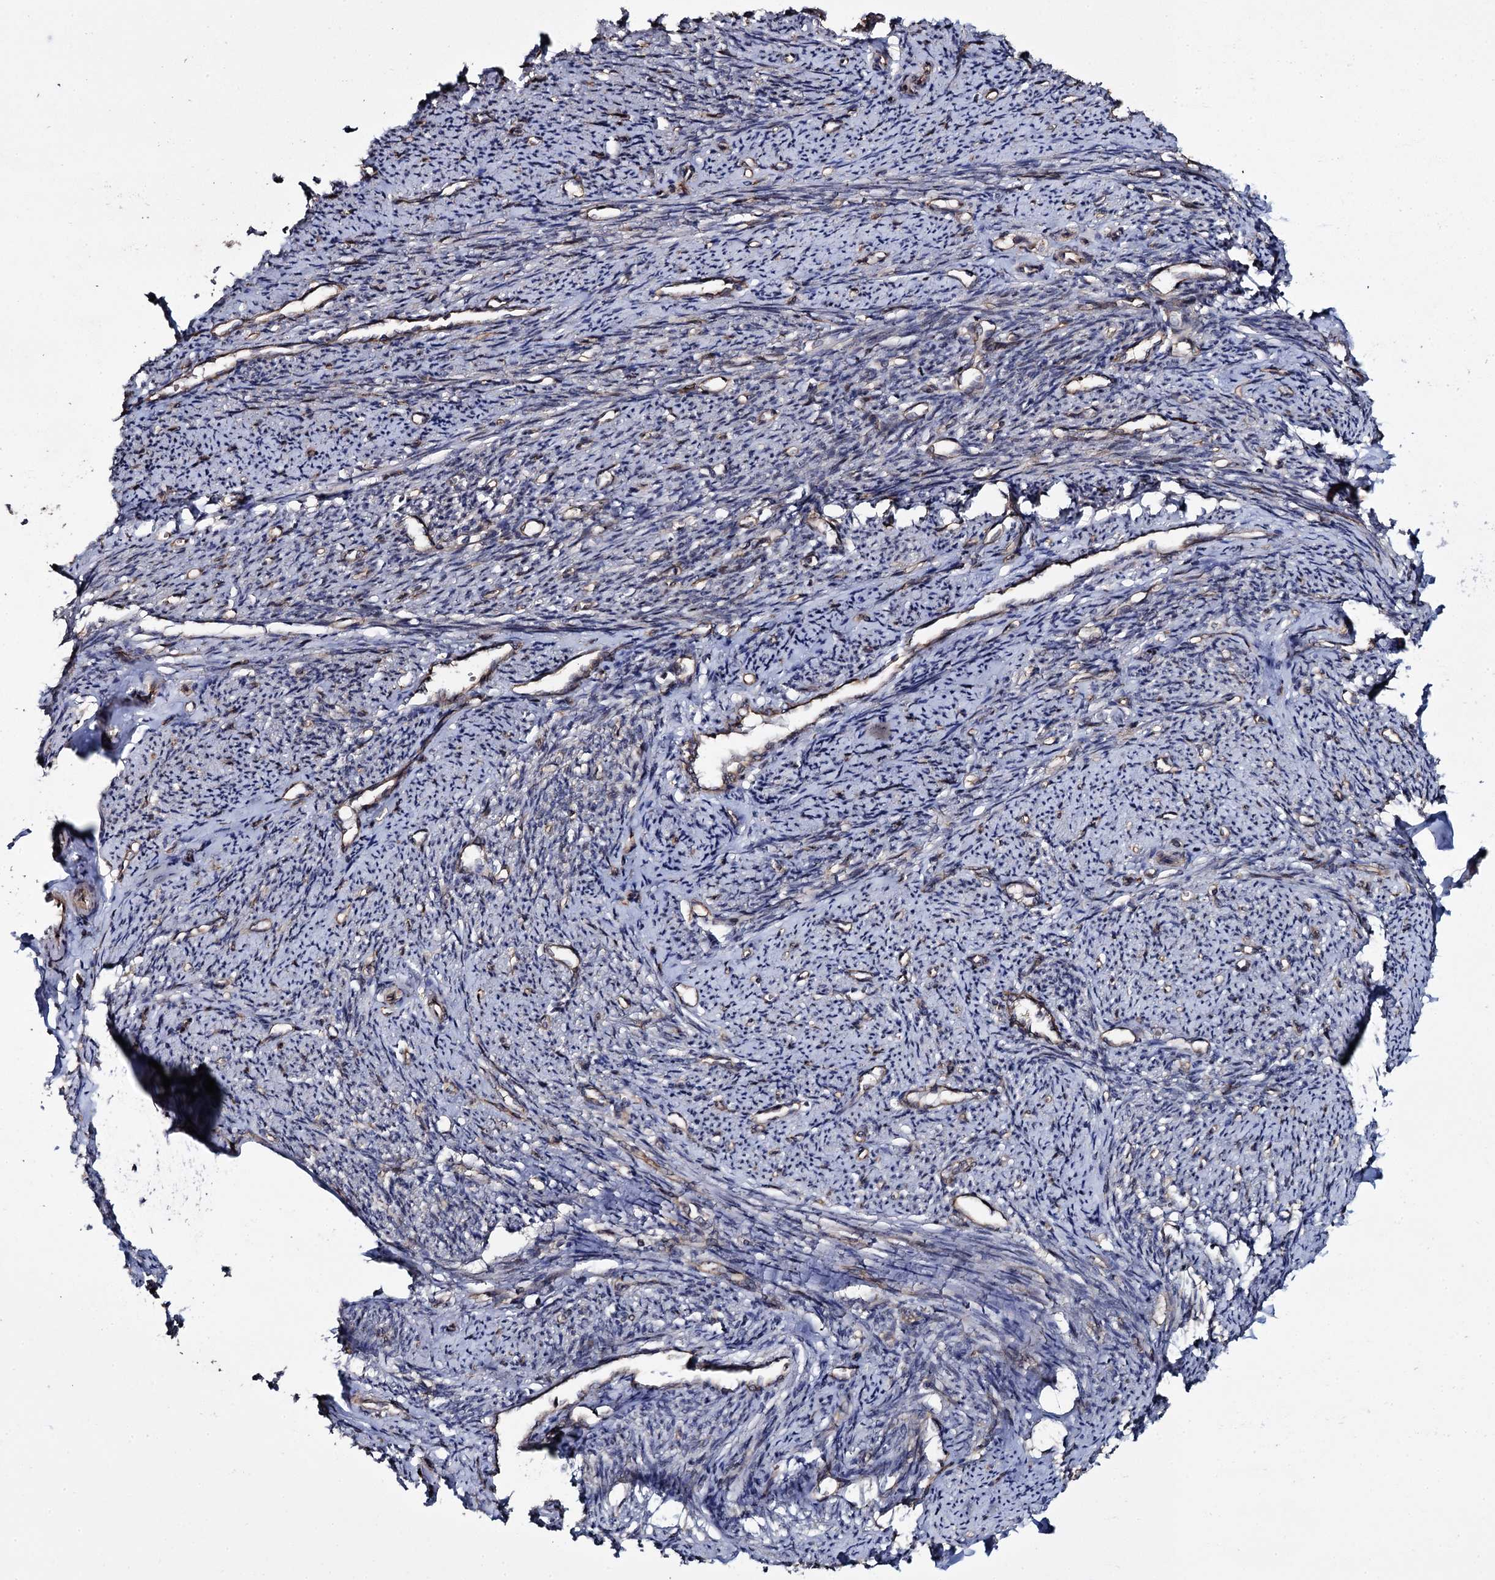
{"staining": {"intensity": "weak", "quantity": "25%-75%", "location": "cytoplasmic/membranous"}, "tissue": "smooth muscle", "cell_type": "Smooth muscle cells", "image_type": "normal", "snomed": [{"axis": "morphology", "description": "Normal tissue, NOS"}, {"axis": "topography", "description": "Smooth muscle"}, {"axis": "topography", "description": "Uterus"}], "caption": "Smooth muscle was stained to show a protein in brown. There is low levels of weak cytoplasmic/membranous staining in about 25%-75% of smooth muscle cells.", "gene": "TTC23", "patient": {"sex": "female", "age": 59}}